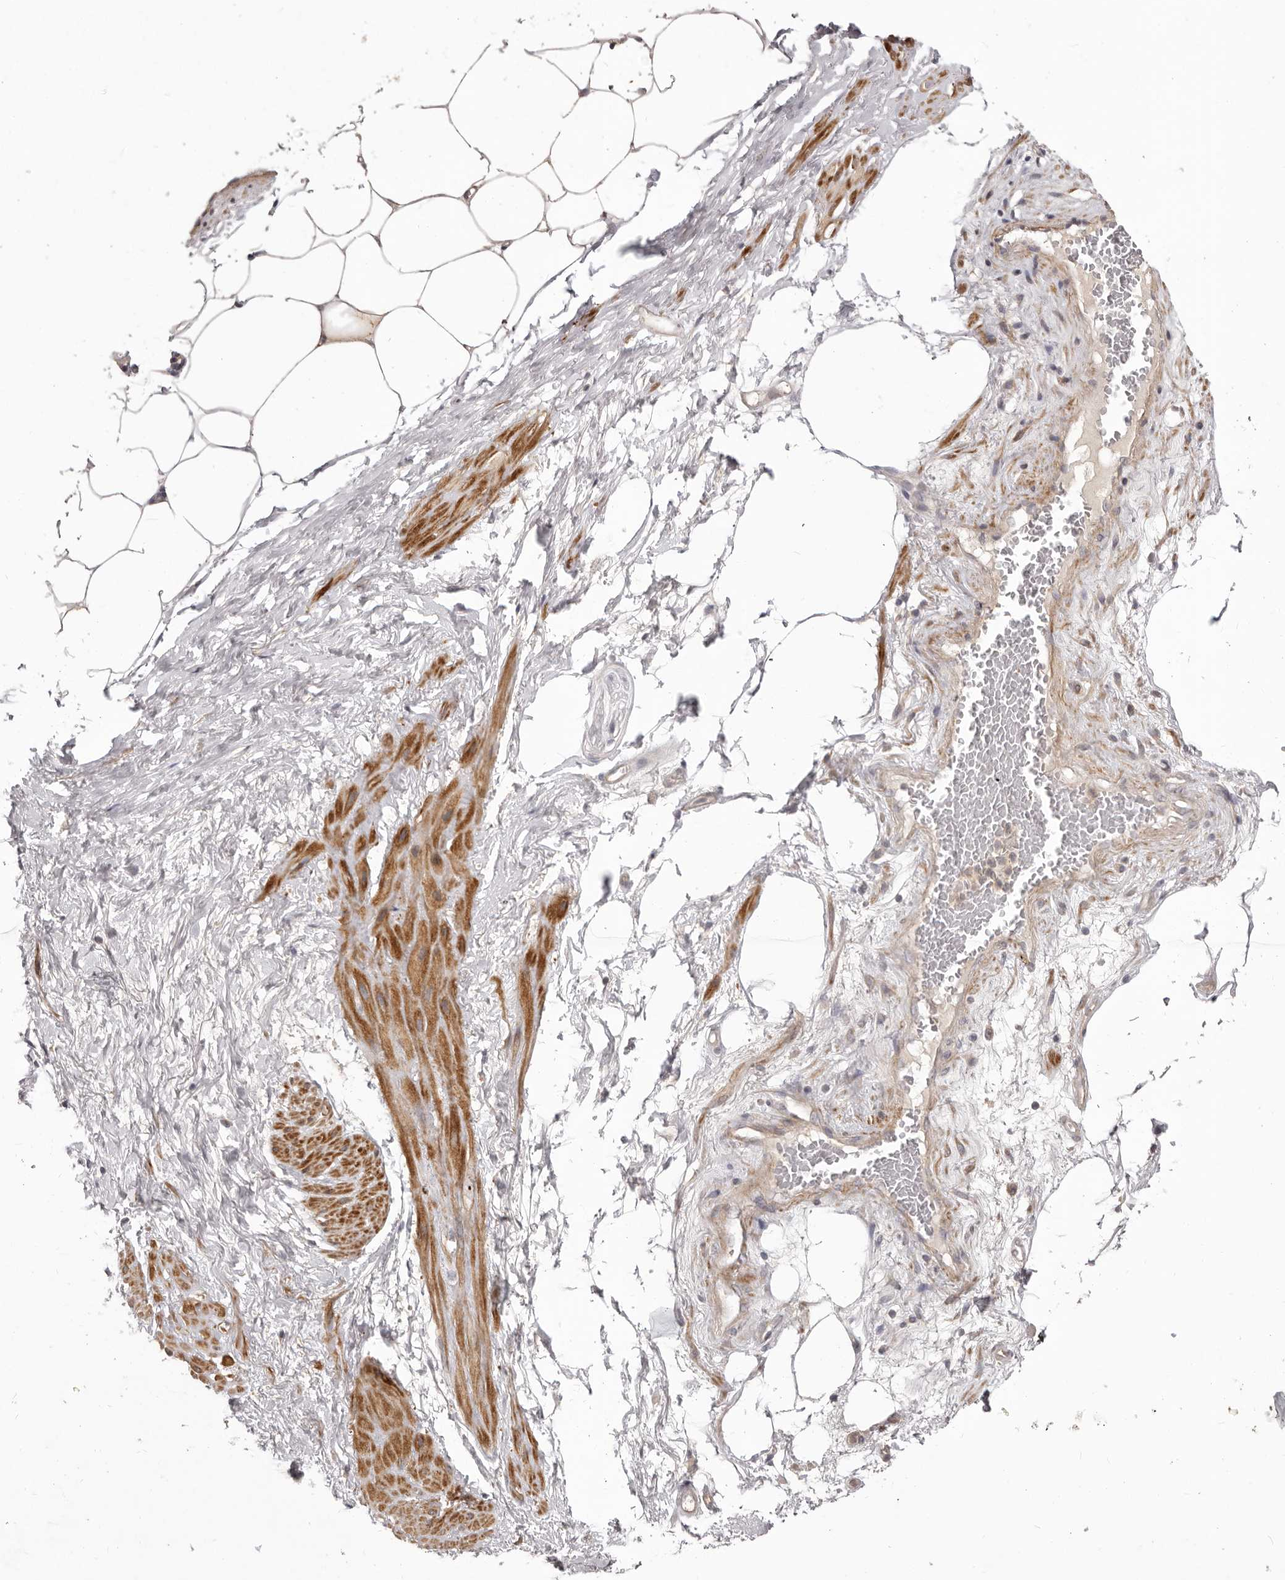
{"staining": {"intensity": "negative", "quantity": "none", "location": "none"}, "tissue": "adipose tissue", "cell_type": "Adipocytes", "image_type": "normal", "snomed": [{"axis": "morphology", "description": "Normal tissue, NOS"}, {"axis": "morphology", "description": "Adenocarcinoma, Low grade"}, {"axis": "topography", "description": "Prostate"}, {"axis": "topography", "description": "Peripheral nerve tissue"}], "caption": "This is an IHC image of benign adipose tissue. There is no expression in adipocytes.", "gene": "HRH1", "patient": {"sex": "male", "age": 63}}